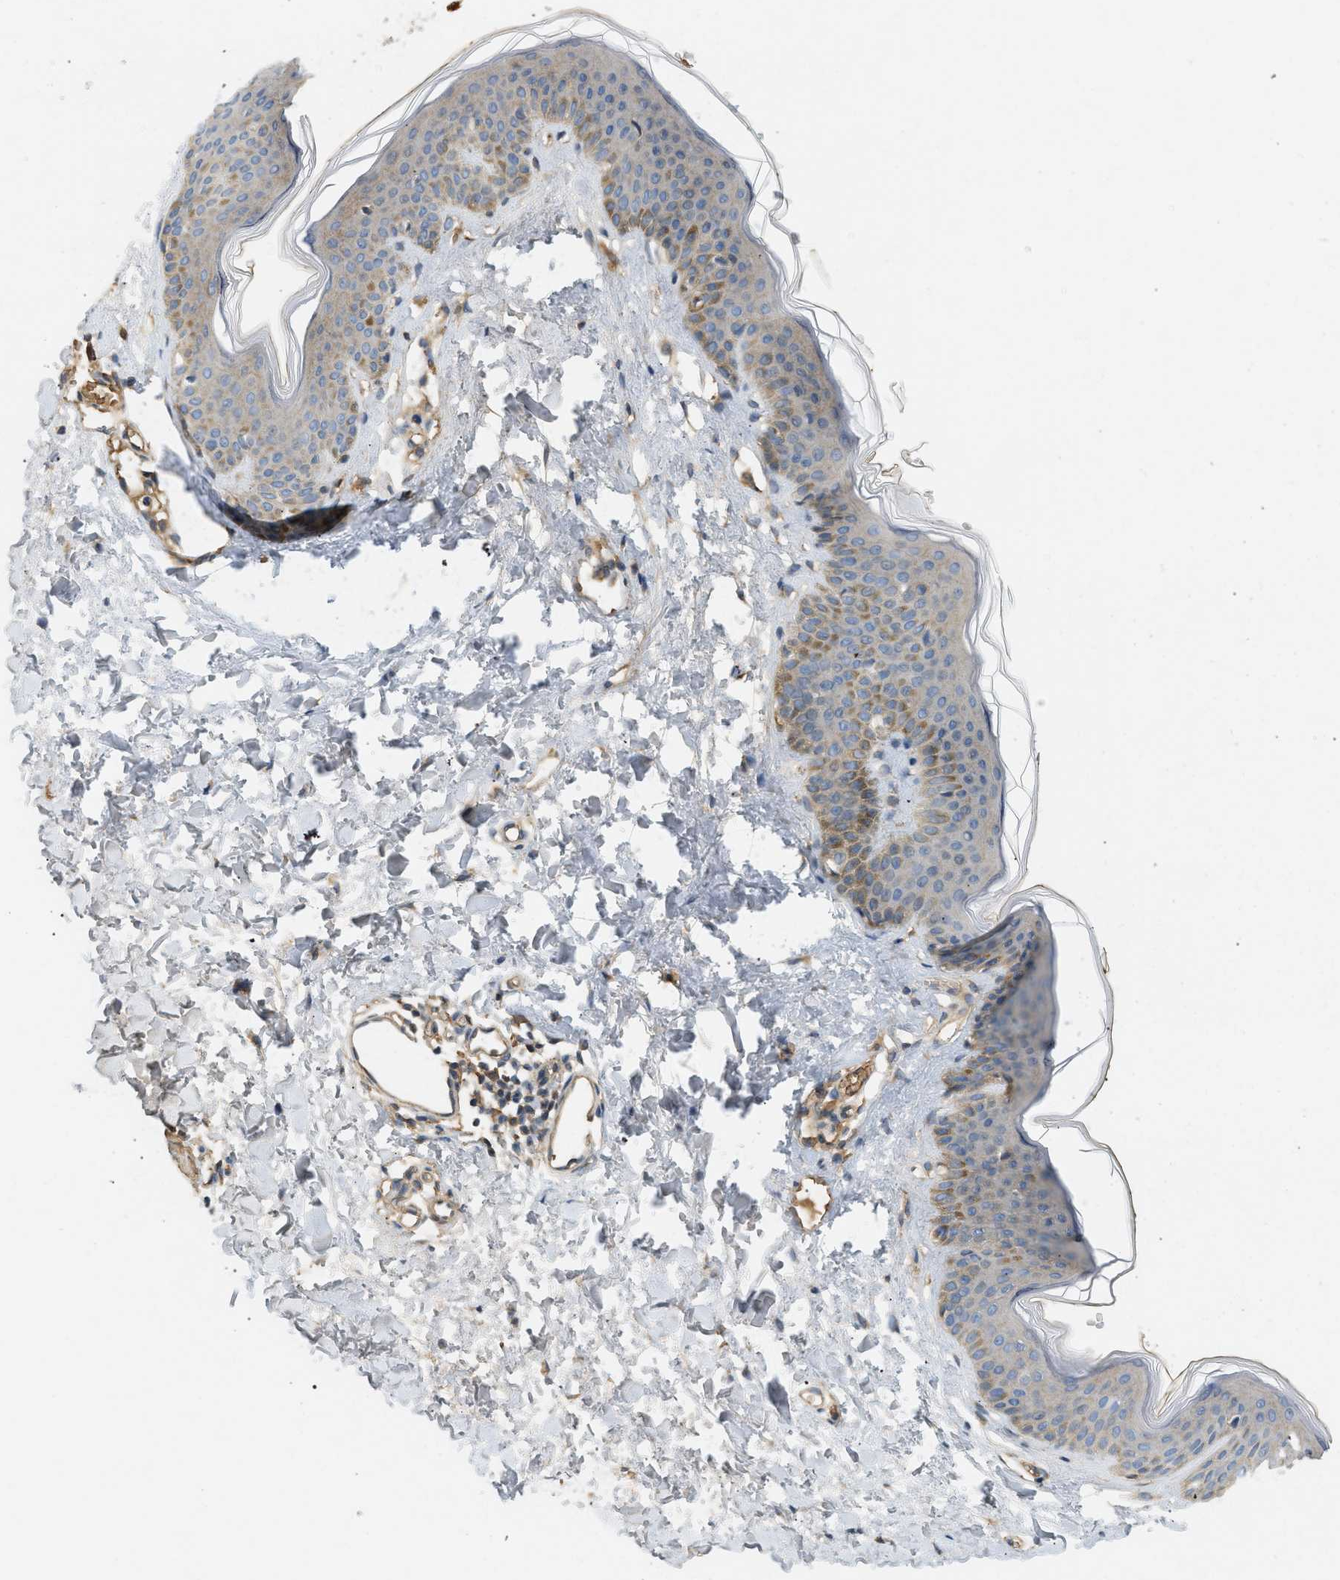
{"staining": {"intensity": "moderate", "quantity": ">75%", "location": "cytoplasmic/membranous"}, "tissue": "skin", "cell_type": "Fibroblasts", "image_type": "normal", "snomed": [{"axis": "morphology", "description": "Normal tissue, NOS"}, {"axis": "topography", "description": "Skin"}], "caption": "IHC (DAB (3,3'-diaminobenzidine)) staining of benign human skin reveals moderate cytoplasmic/membranous protein expression in about >75% of fibroblasts.", "gene": "F8", "patient": {"sex": "female", "age": 17}}